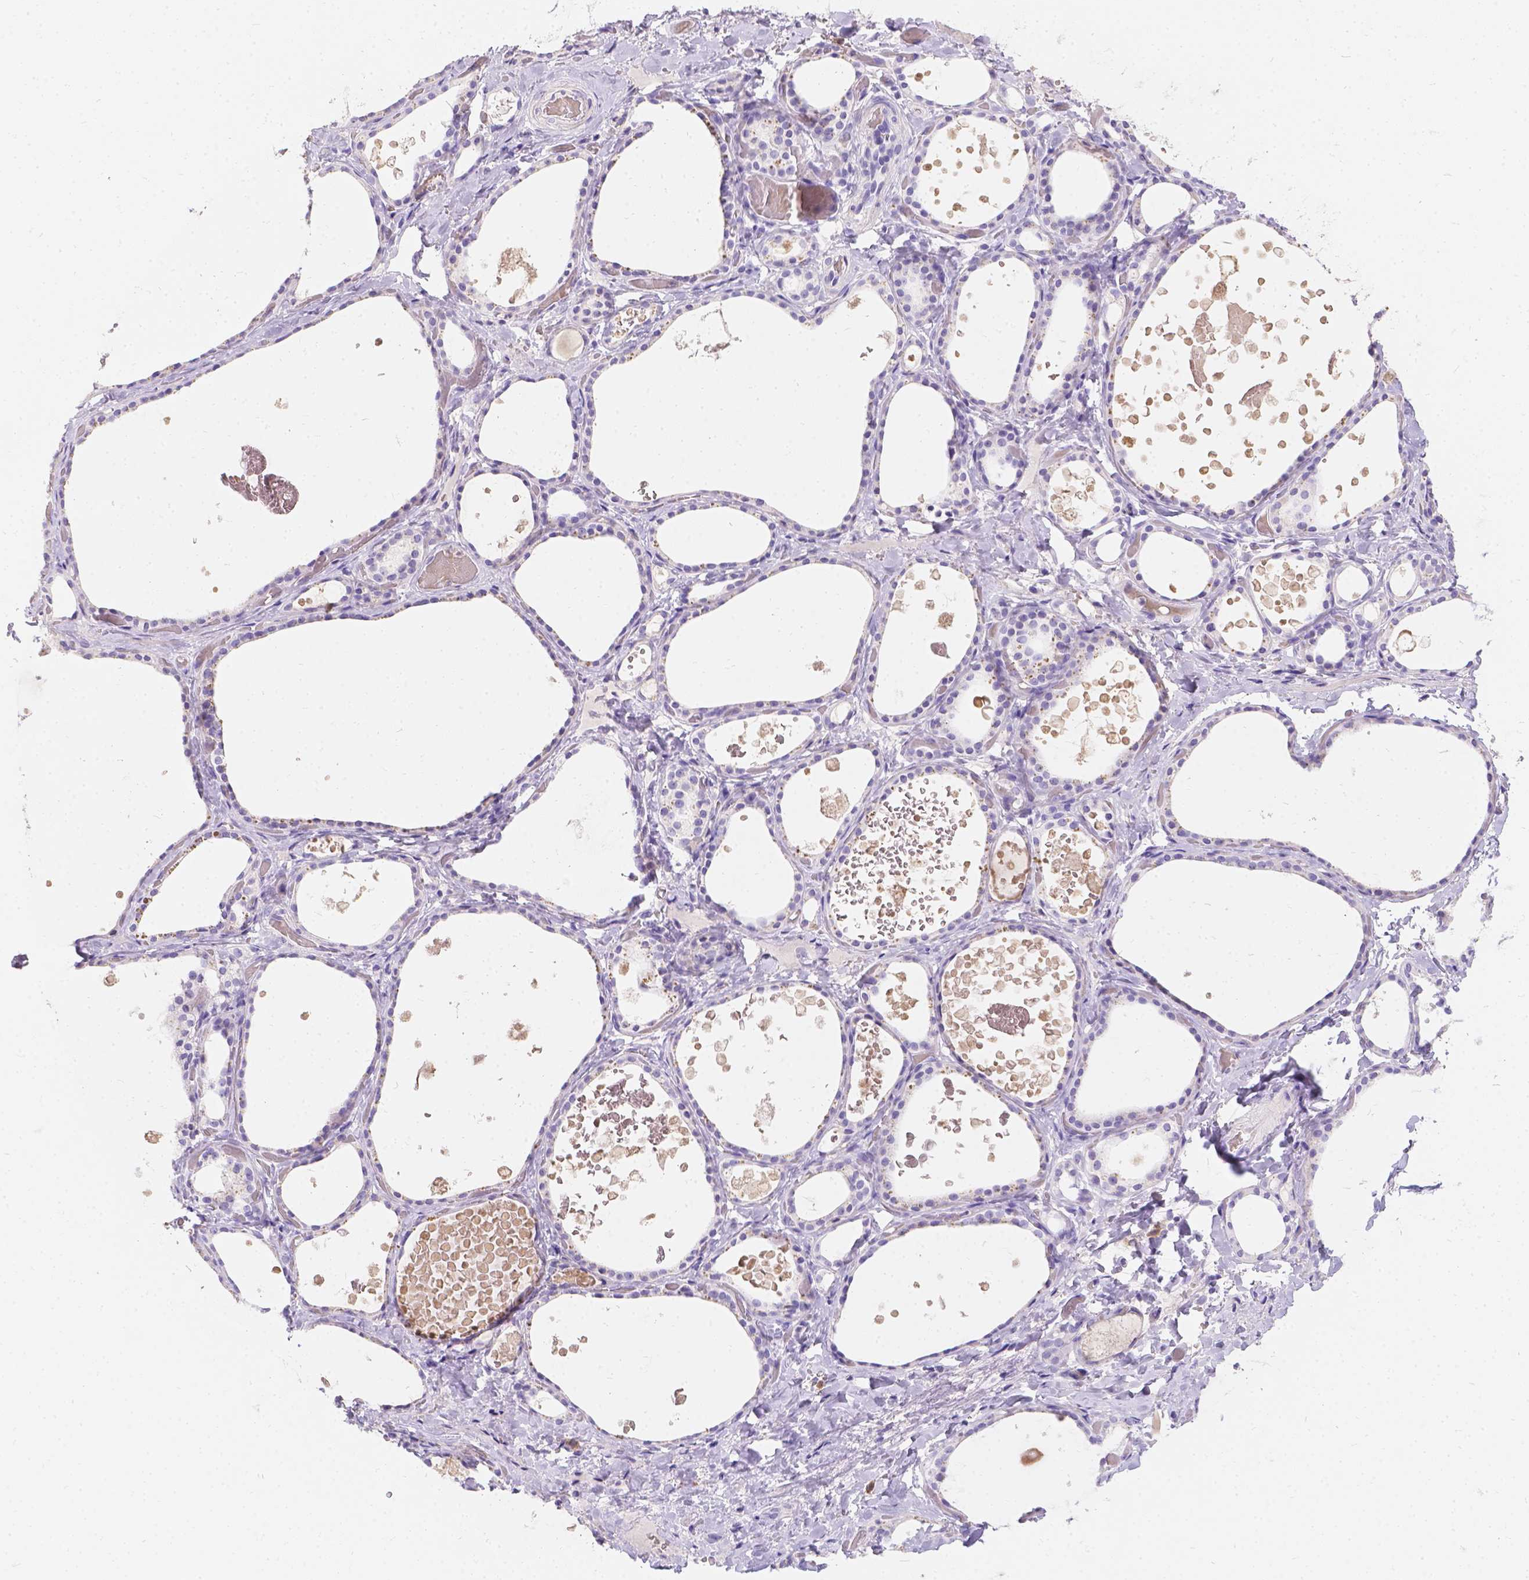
{"staining": {"intensity": "negative", "quantity": "none", "location": "none"}, "tissue": "thyroid gland", "cell_type": "Glandular cells", "image_type": "normal", "snomed": [{"axis": "morphology", "description": "Normal tissue, NOS"}, {"axis": "topography", "description": "Thyroid gland"}], "caption": "DAB (3,3'-diaminobenzidine) immunohistochemical staining of normal thyroid gland displays no significant positivity in glandular cells. The staining was performed using DAB to visualize the protein expression in brown, while the nuclei were stained in blue with hematoxylin (Magnification: 20x).", "gene": "GNRHR", "patient": {"sex": "female", "age": 56}}